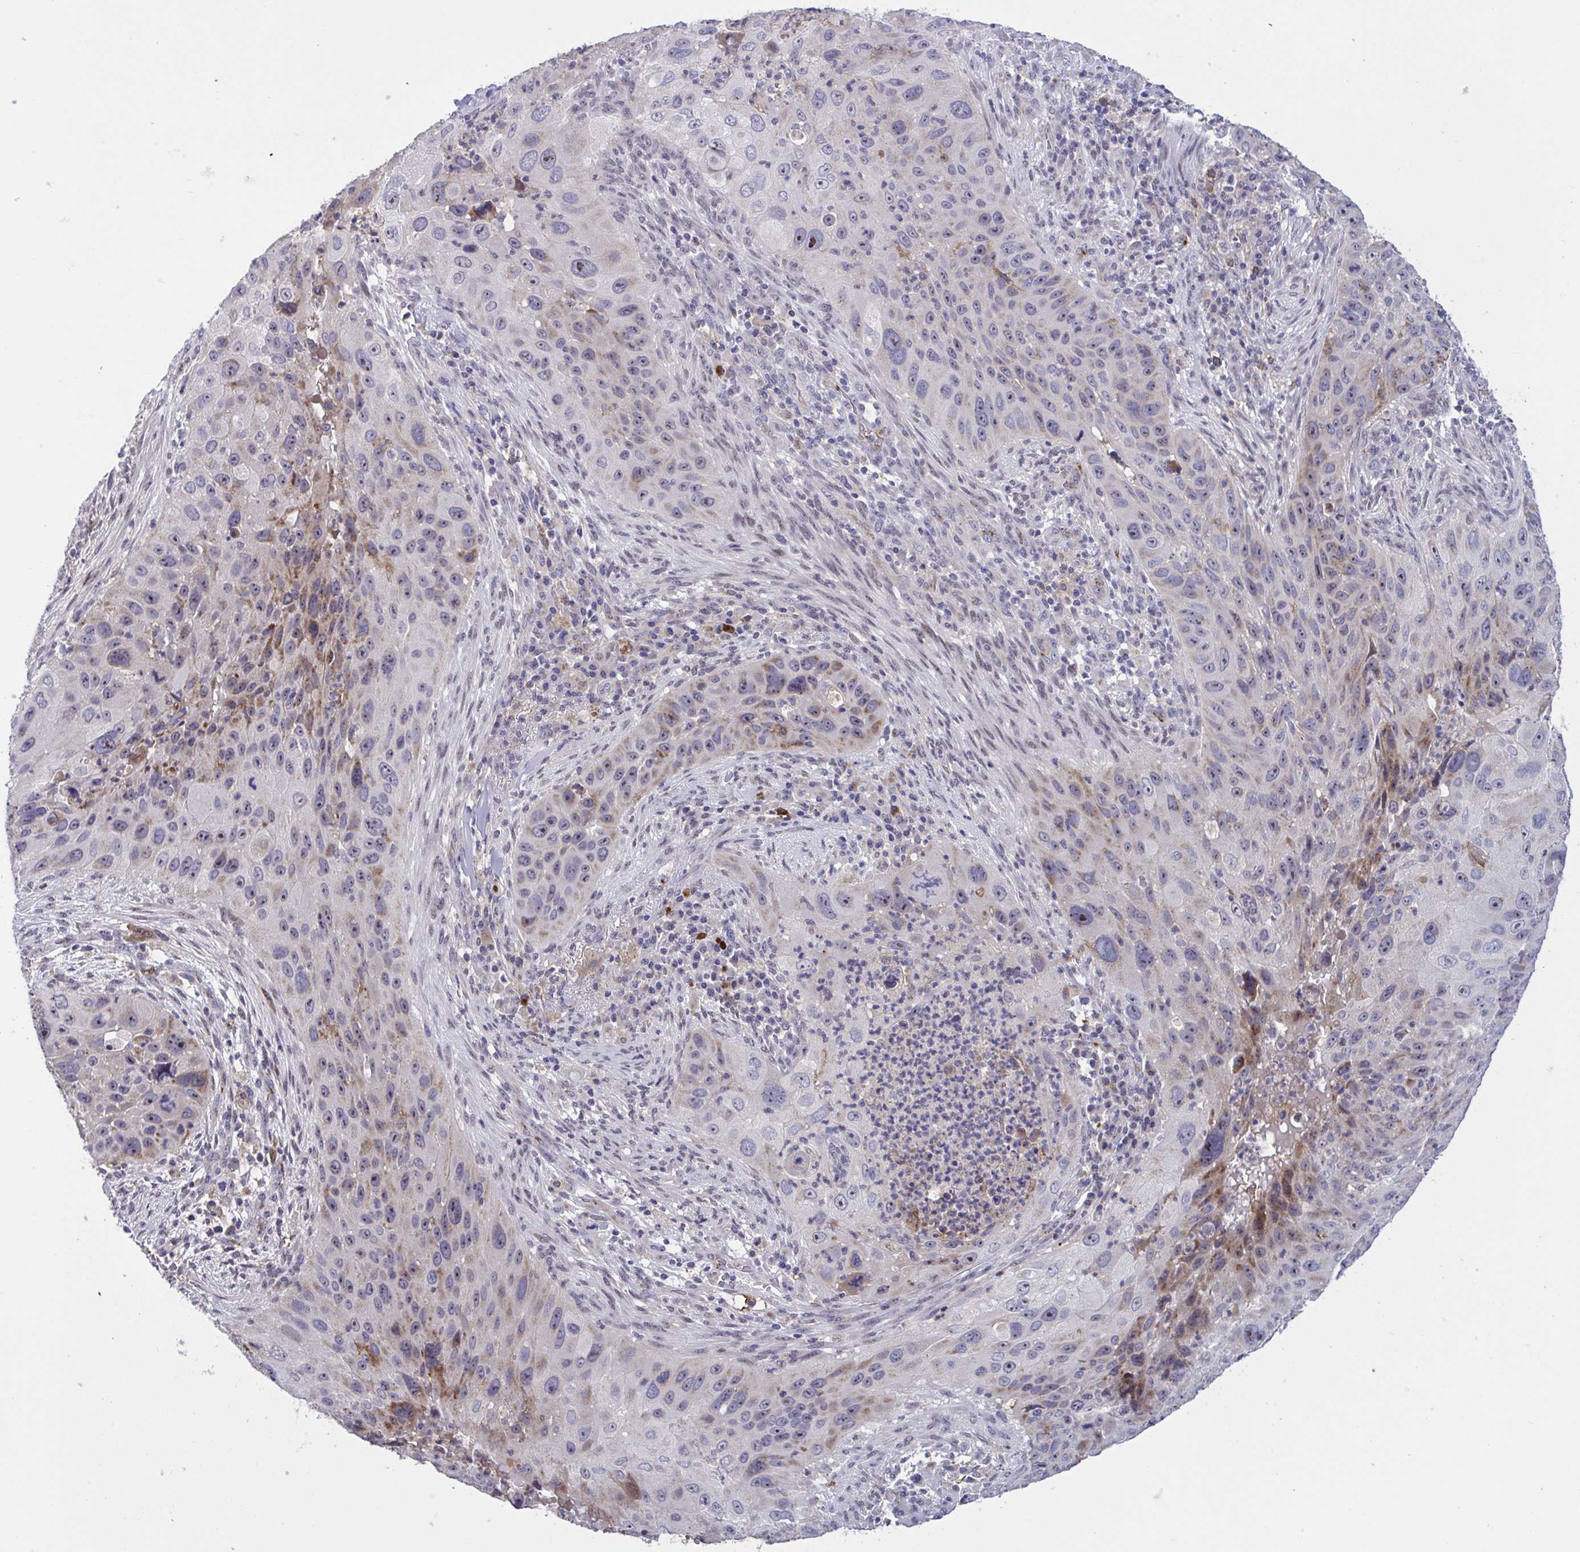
{"staining": {"intensity": "moderate", "quantity": "25%-75%", "location": "cytoplasmic/membranous,nuclear"}, "tissue": "lung cancer", "cell_type": "Tumor cells", "image_type": "cancer", "snomed": [{"axis": "morphology", "description": "Squamous cell carcinoma, NOS"}, {"axis": "topography", "description": "Lung"}], "caption": "High-magnification brightfield microscopy of lung cancer stained with DAB (3,3'-diaminobenzidine) (brown) and counterstained with hematoxylin (blue). tumor cells exhibit moderate cytoplasmic/membranous and nuclear expression is present in about25%-75% of cells. The protein of interest is stained brown, and the nuclei are stained in blue (DAB (3,3'-diaminobenzidine) IHC with brightfield microscopy, high magnification).", "gene": "CD101", "patient": {"sex": "male", "age": 63}}